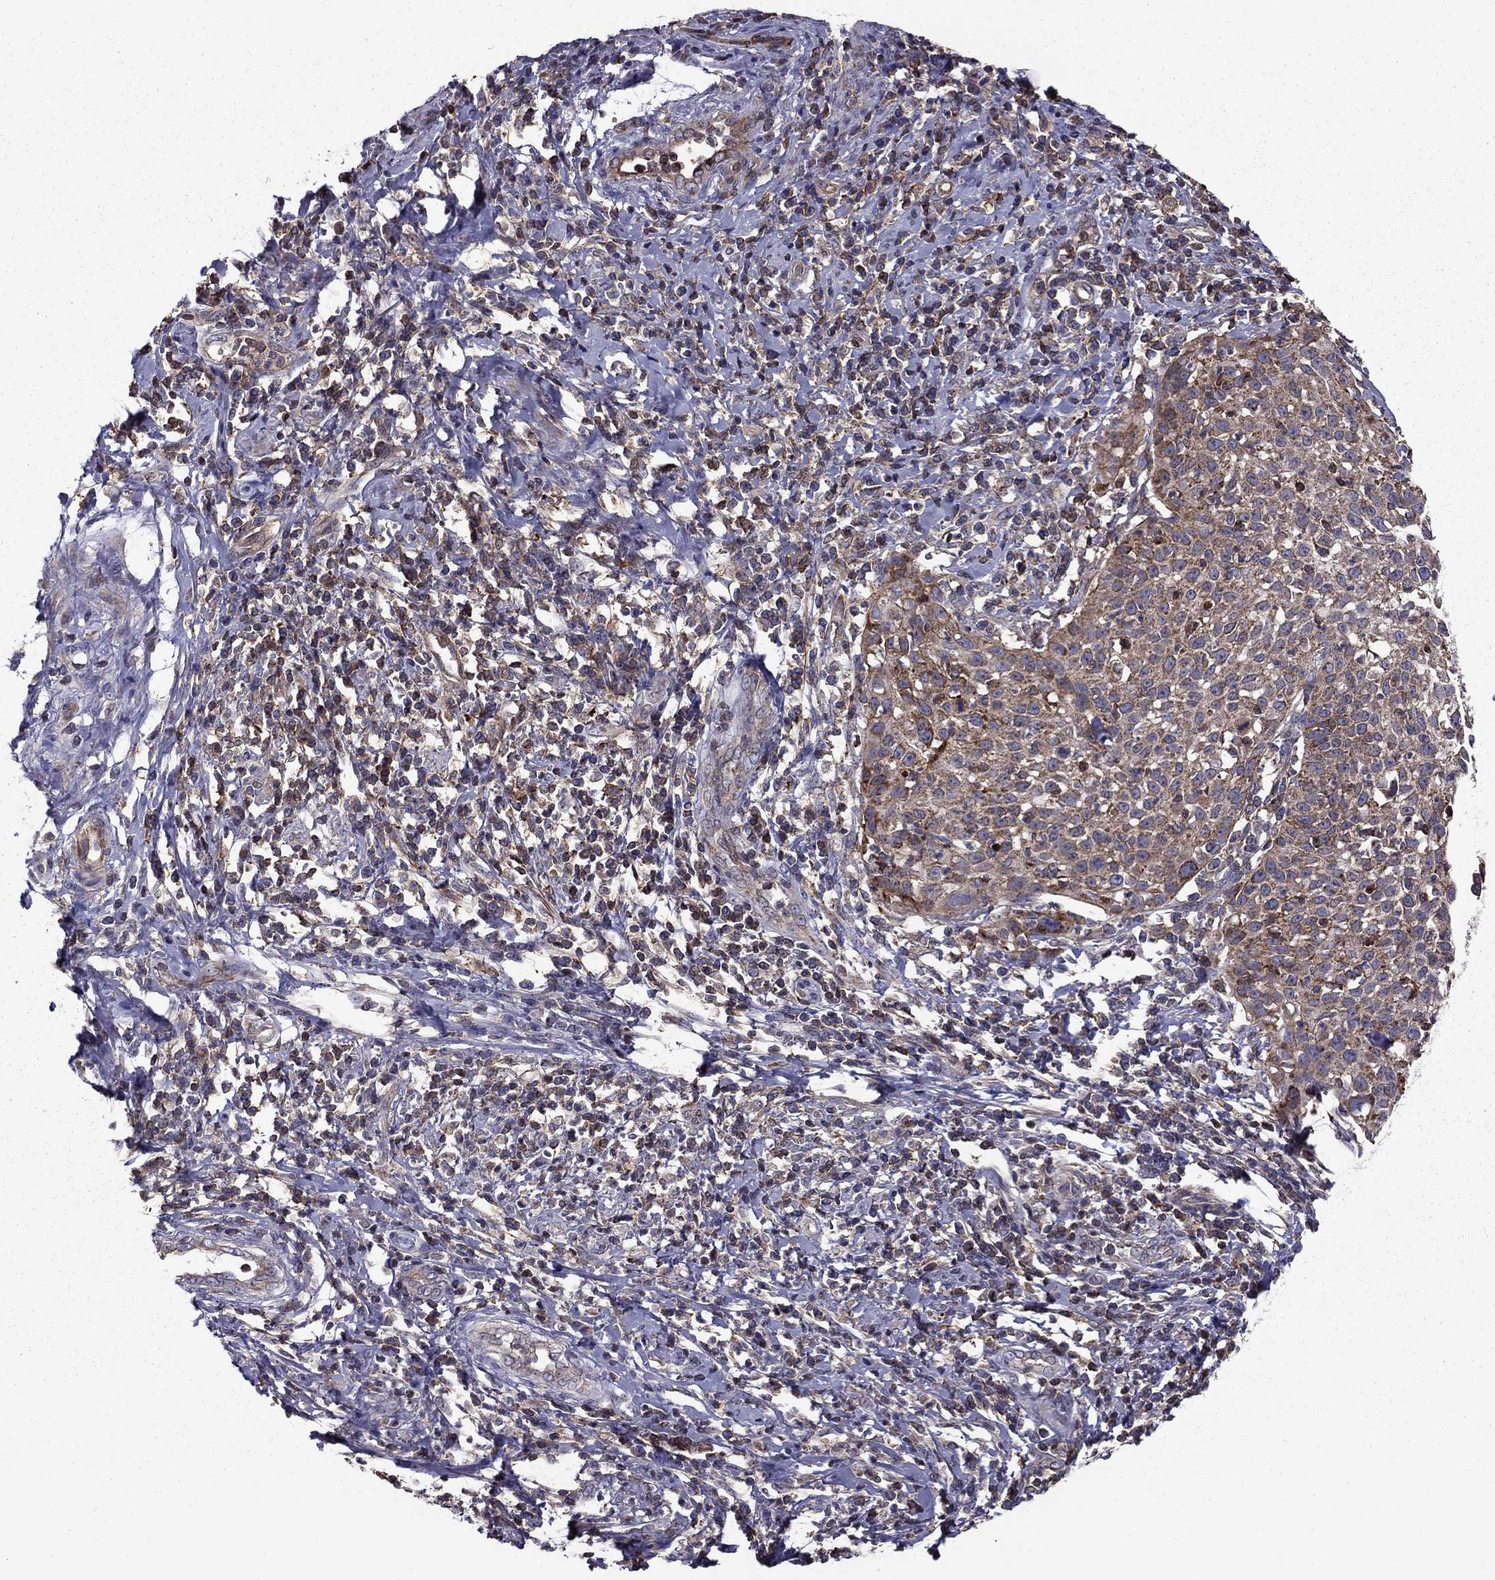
{"staining": {"intensity": "strong", "quantity": "<25%", "location": "cytoplasmic/membranous"}, "tissue": "cervical cancer", "cell_type": "Tumor cells", "image_type": "cancer", "snomed": [{"axis": "morphology", "description": "Squamous cell carcinoma, NOS"}, {"axis": "topography", "description": "Cervix"}], "caption": "Protein expression analysis of human squamous cell carcinoma (cervical) reveals strong cytoplasmic/membranous staining in about <25% of tumor cells.", "gene": "ALG6", "patient": {"sex": "female", "age": 26}}